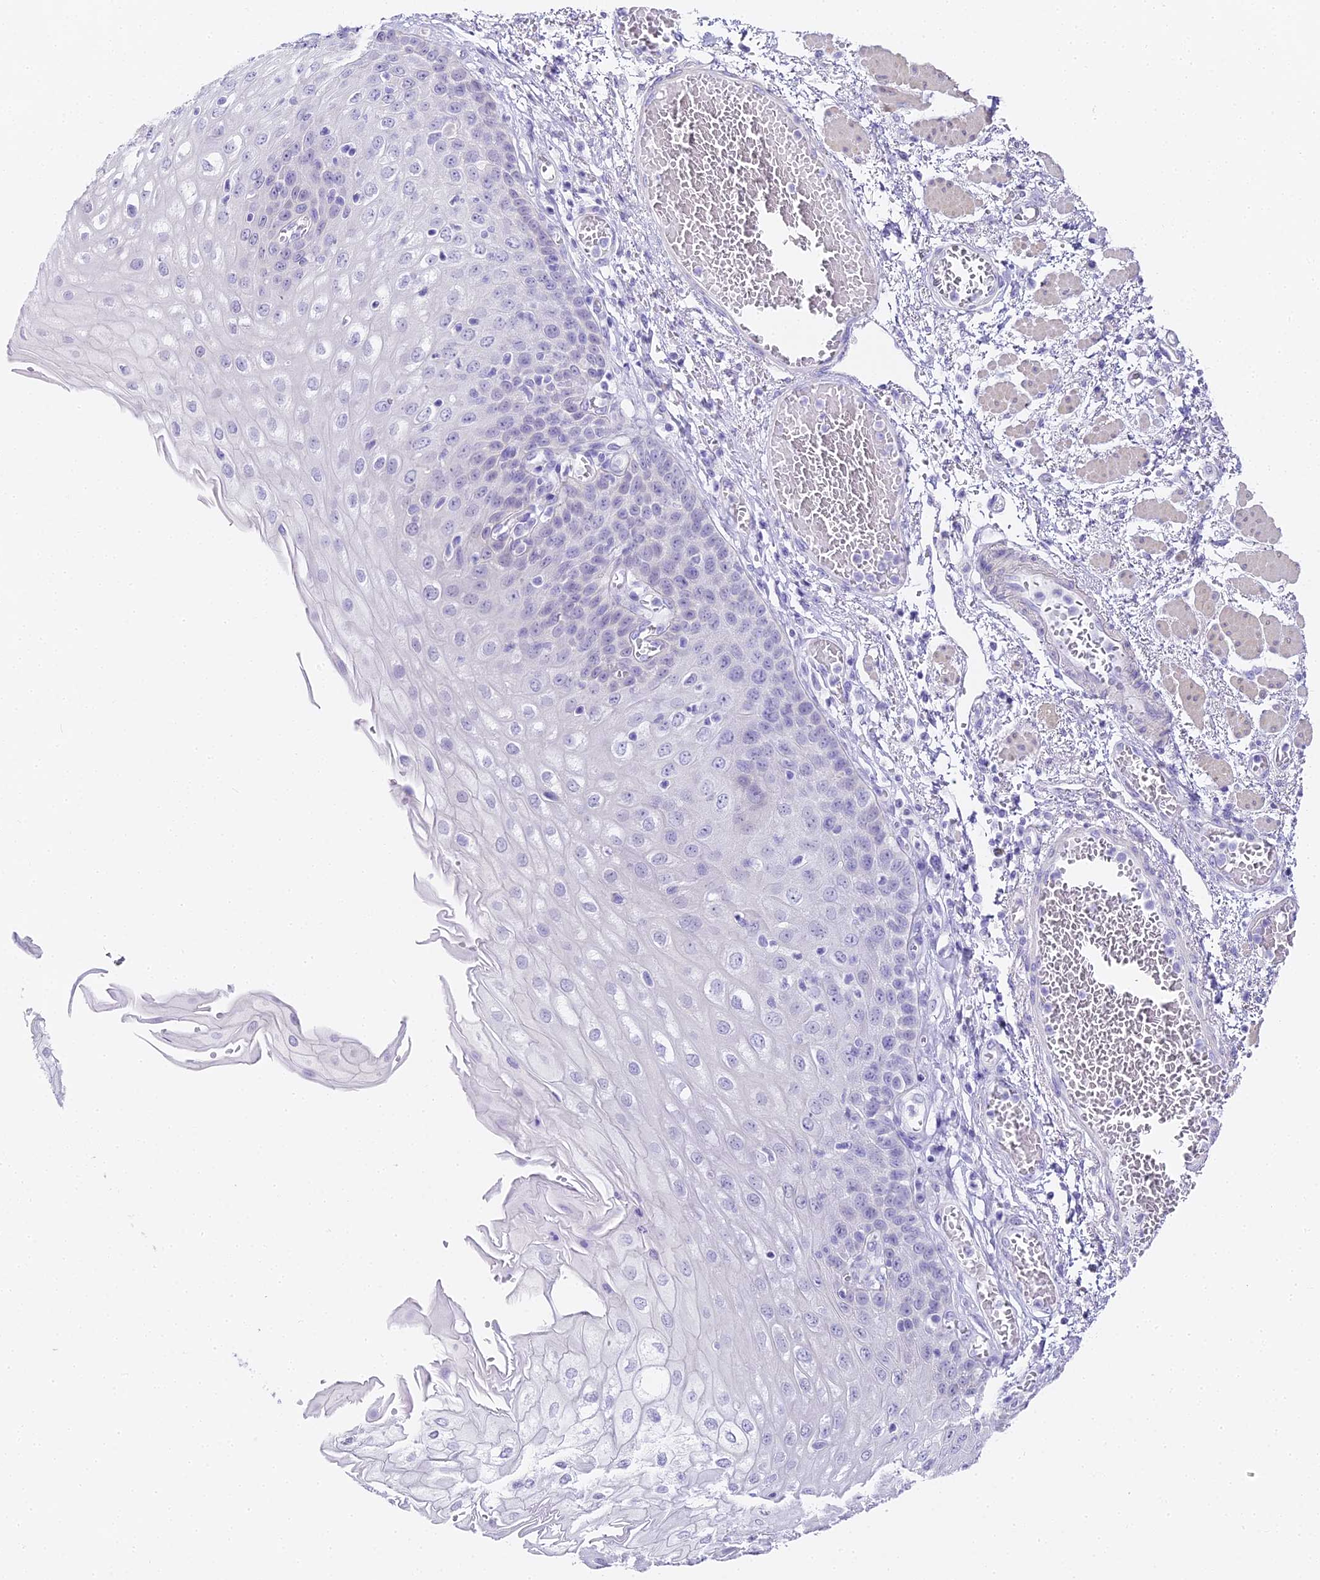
{"staining": {"intensity": "negative", "quantity": "none", "location": "none"}, "tissue": "esophagus", "cell_type": "Squamous epithelial cells", "image_type": "normal", "snomed": [{"axis": "morphology", "description": "Normal tissue, NOS"}, {"axis": "topography", "description": "Esophagus"}], "caption": "The image exhibits no significant expression in squamous epithelial cells of esophagus.", "gene": "ABHD14A", "patient": {"sex": "male", "age": 81}}